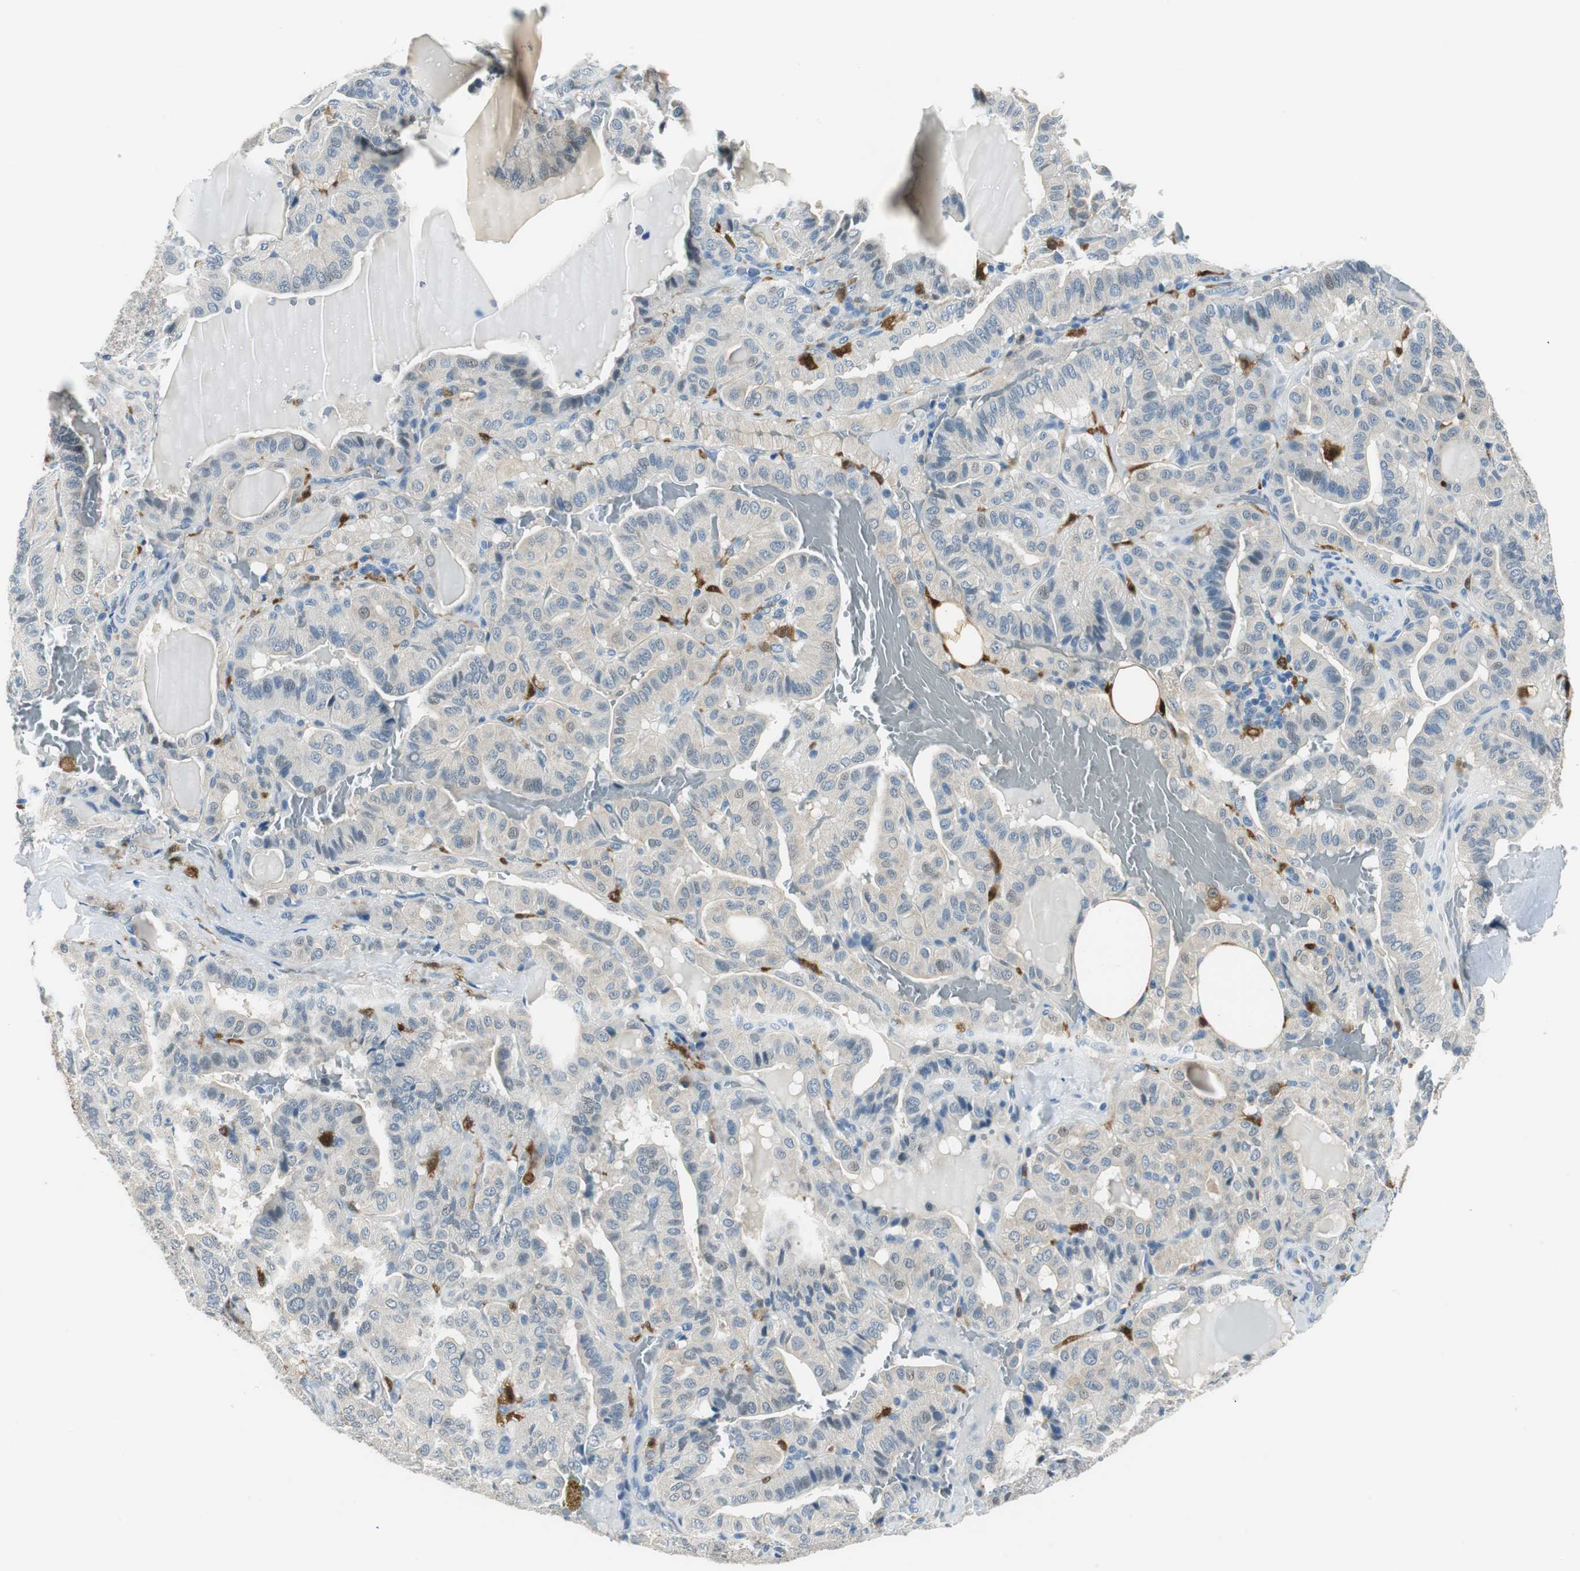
{"staining": {"intensity": "negative", "quantity": "none", "location": "none"}, "tissue": "thyroid cancer", "cell_type": "Tumor cells", "image_type": "cancer", "snomed": [{"axis": "morphology", "description": "Papillary adenocarcinoma, NOS"}, {"axis": "topography", "description": "Thyroid gland"}], "caption": "Immunohistochemistry (IHC) micrograph of human papillary adenocarcinoma (thyroid) stained for a protein (brown), which reveals no expression in tumor cells.", "gene": "ME1", "patient": {"sex": "male", "age": 77}}